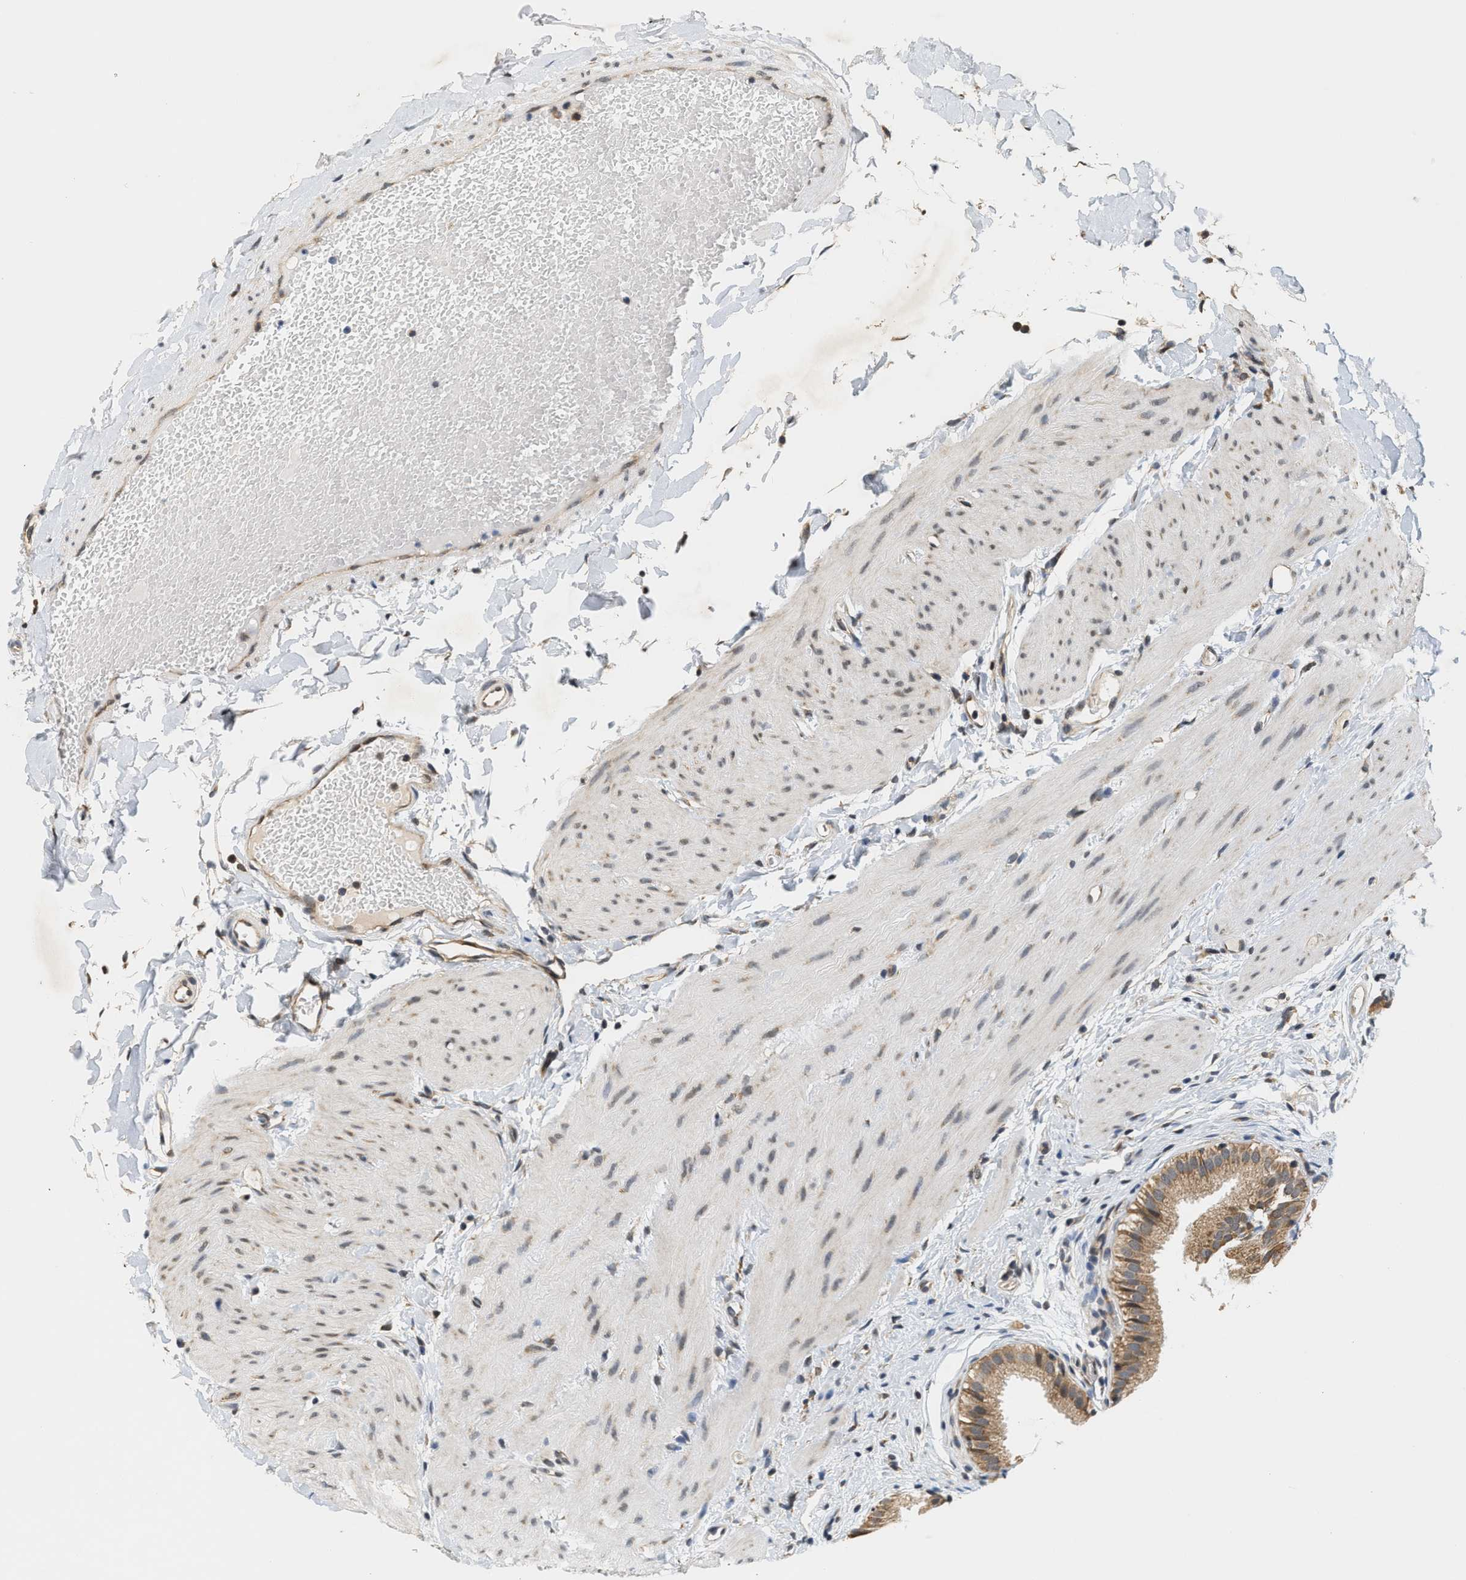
{"staining": {"intensity": "moderate", "quantity": ">75%", "location": "cytoplasmic/membranous"}, "tissue": "gallbladder", "cell_type": "Glandular cells", "image_type": "normal", "snomed": [{"axis": "morphology", "description": "Normal tissue, NOS"}, {"axis": "topography", "description": "Gallbladder"}], "caption": "Glandular cells reveal medium levels of moderate cytoplasmic/membranous staining in approximately >75% of cells in unremarkable gallbladder.", "gene": "GIGYF1", "patient": {"sex": "female", "age": 26}}